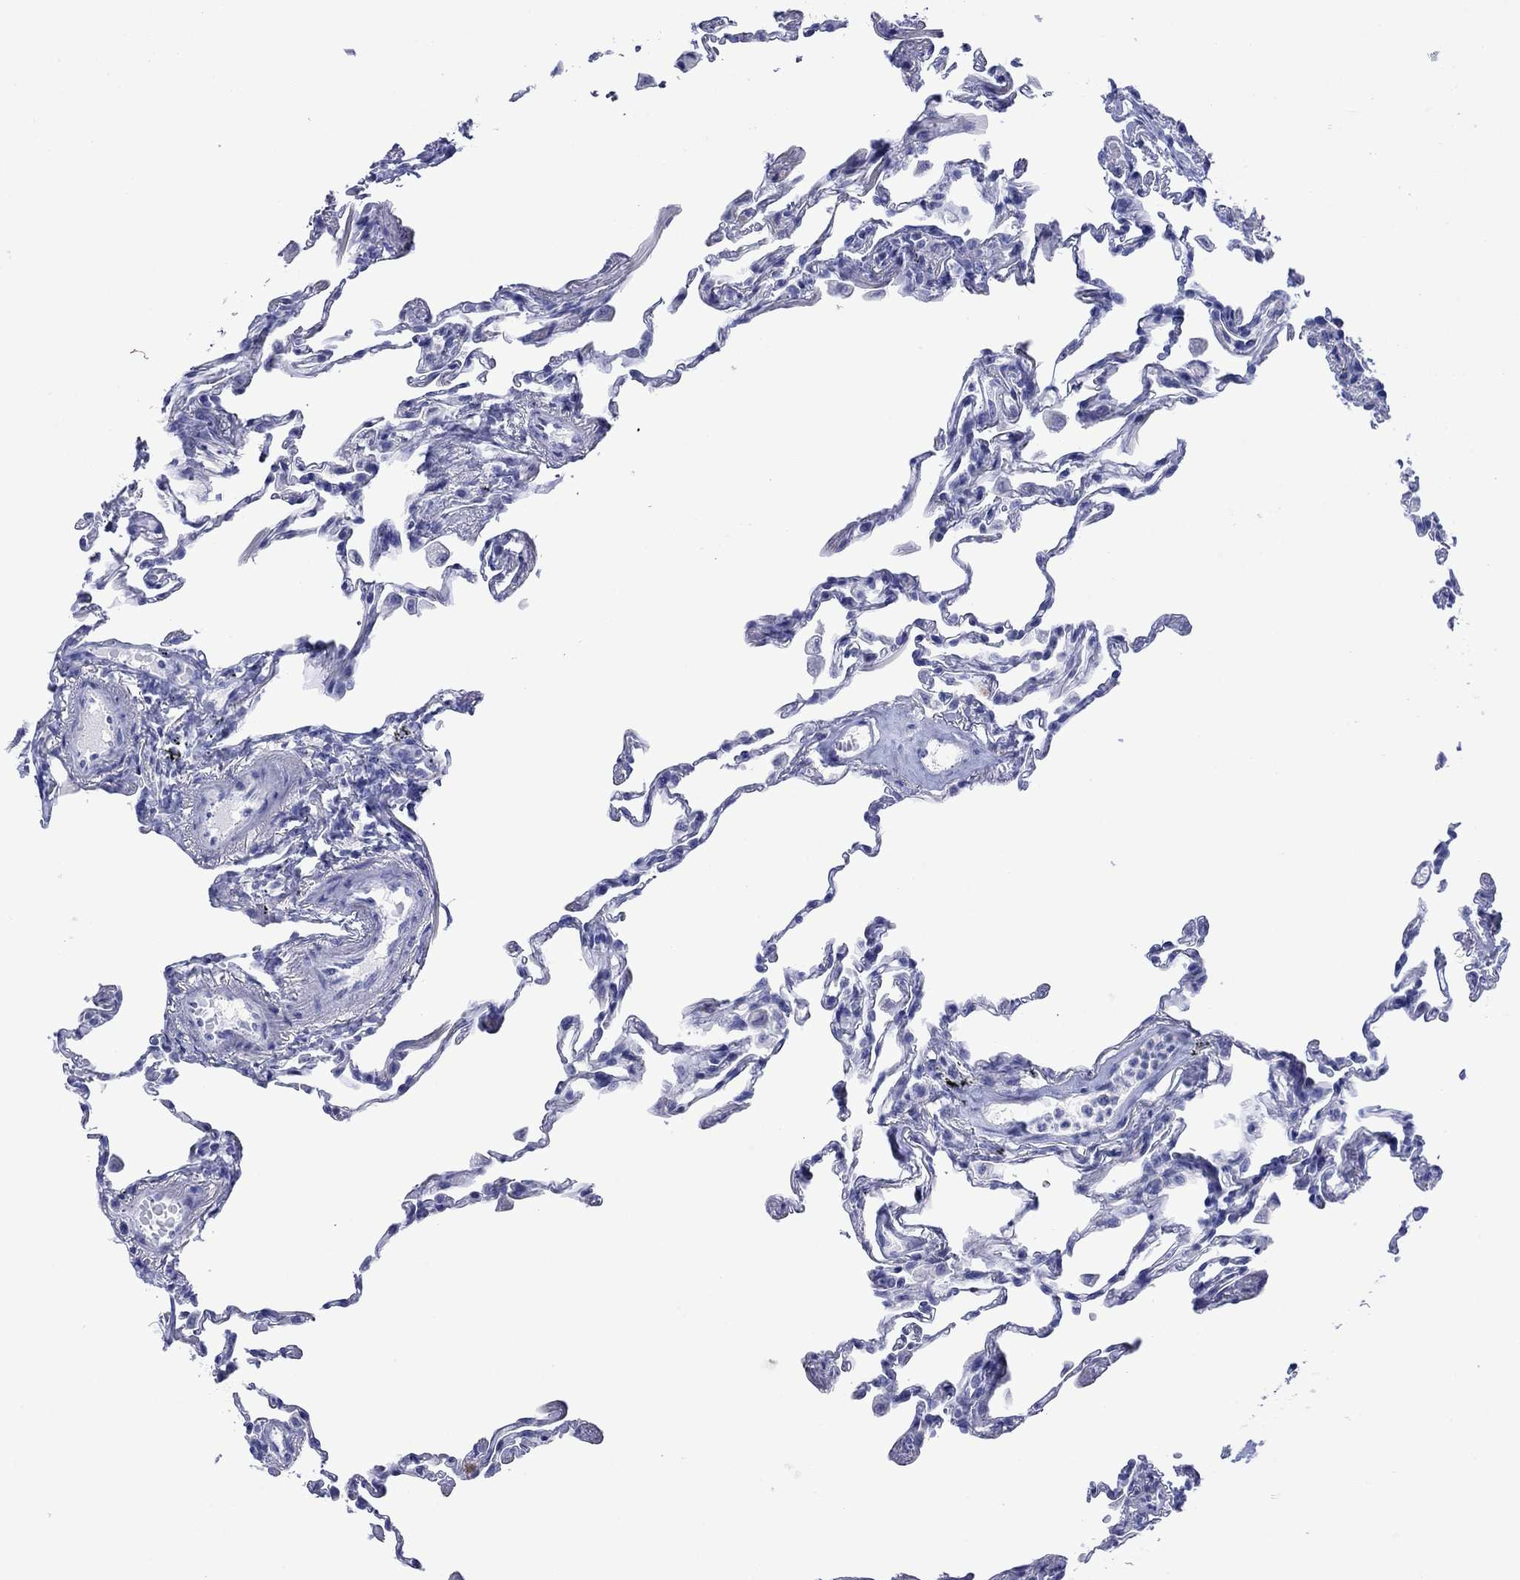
{"staining": {"intensity": "negative", "quantity": "none", "location": "none"}, "tissue": "lung", "cell_type": "Alveolar cells", "image_type": "normal", "snomed": [{"axis": "morphology", "description": "Normal tissue, NOS"}, {"axis": "topography", "description": "Lung"}], "caption": "Photomicrograph shows no protein positivity in alveolar cells of normal lung. (DAB (3,3'-diaminobenzidine) IHC with hematoxylin counter stain).", "gene": "MLANA", "patient": {"sex": "female", "age": 57}}